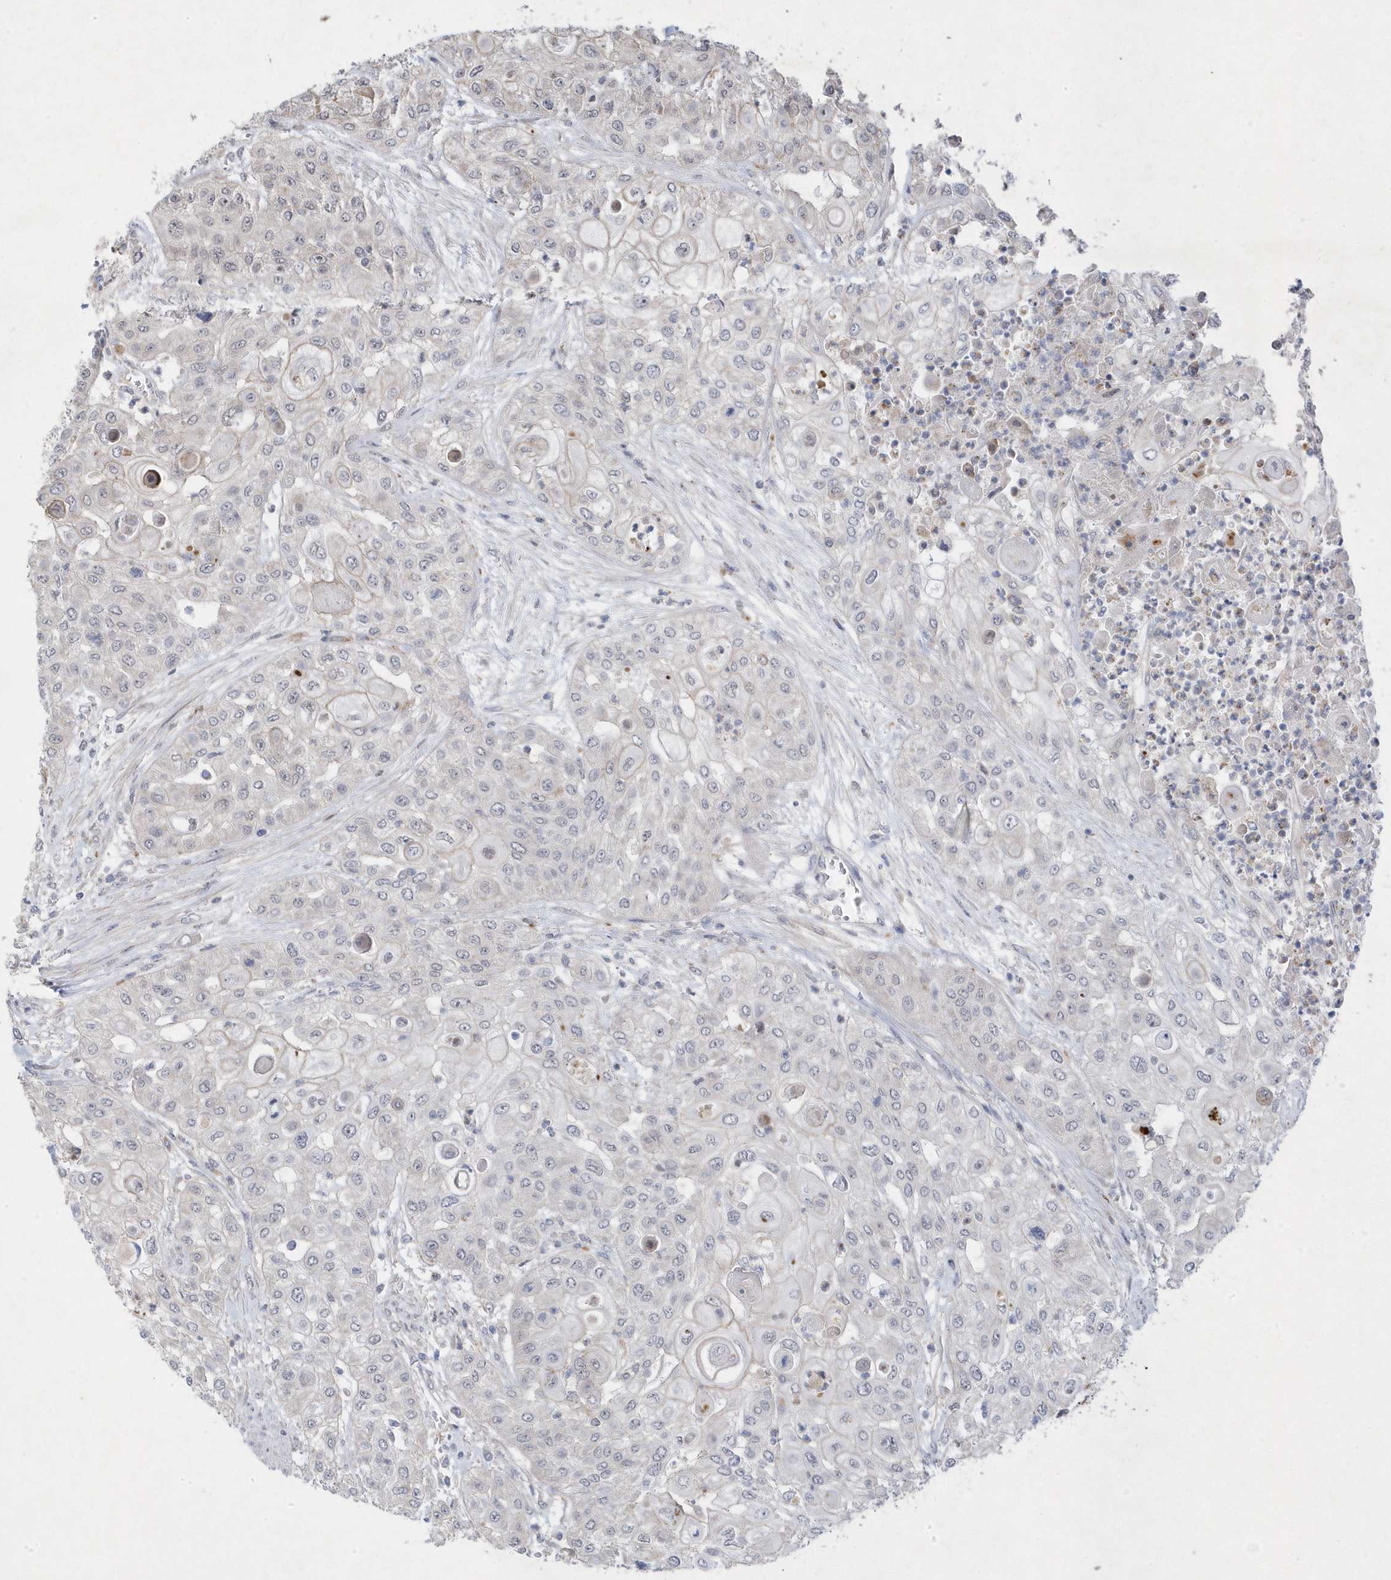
{"staining": {"intensity": "negative", "quantity": "none", "location": "none"}, "tissue": "urothelial cancer", "cell_type": "Tumor cells", "image_type": "cancer", "snomed": [{"axis": "morphology", "description": "Urothelial carcinoma, High grade"}, {"axis": "topography", "description": "Urinary bladder"}], "caption": "IHC of urothelial cancer displays no staining in tumor cells.", "gene": "ANAPC1", "patient": {"sex": "female", "age": 79}}